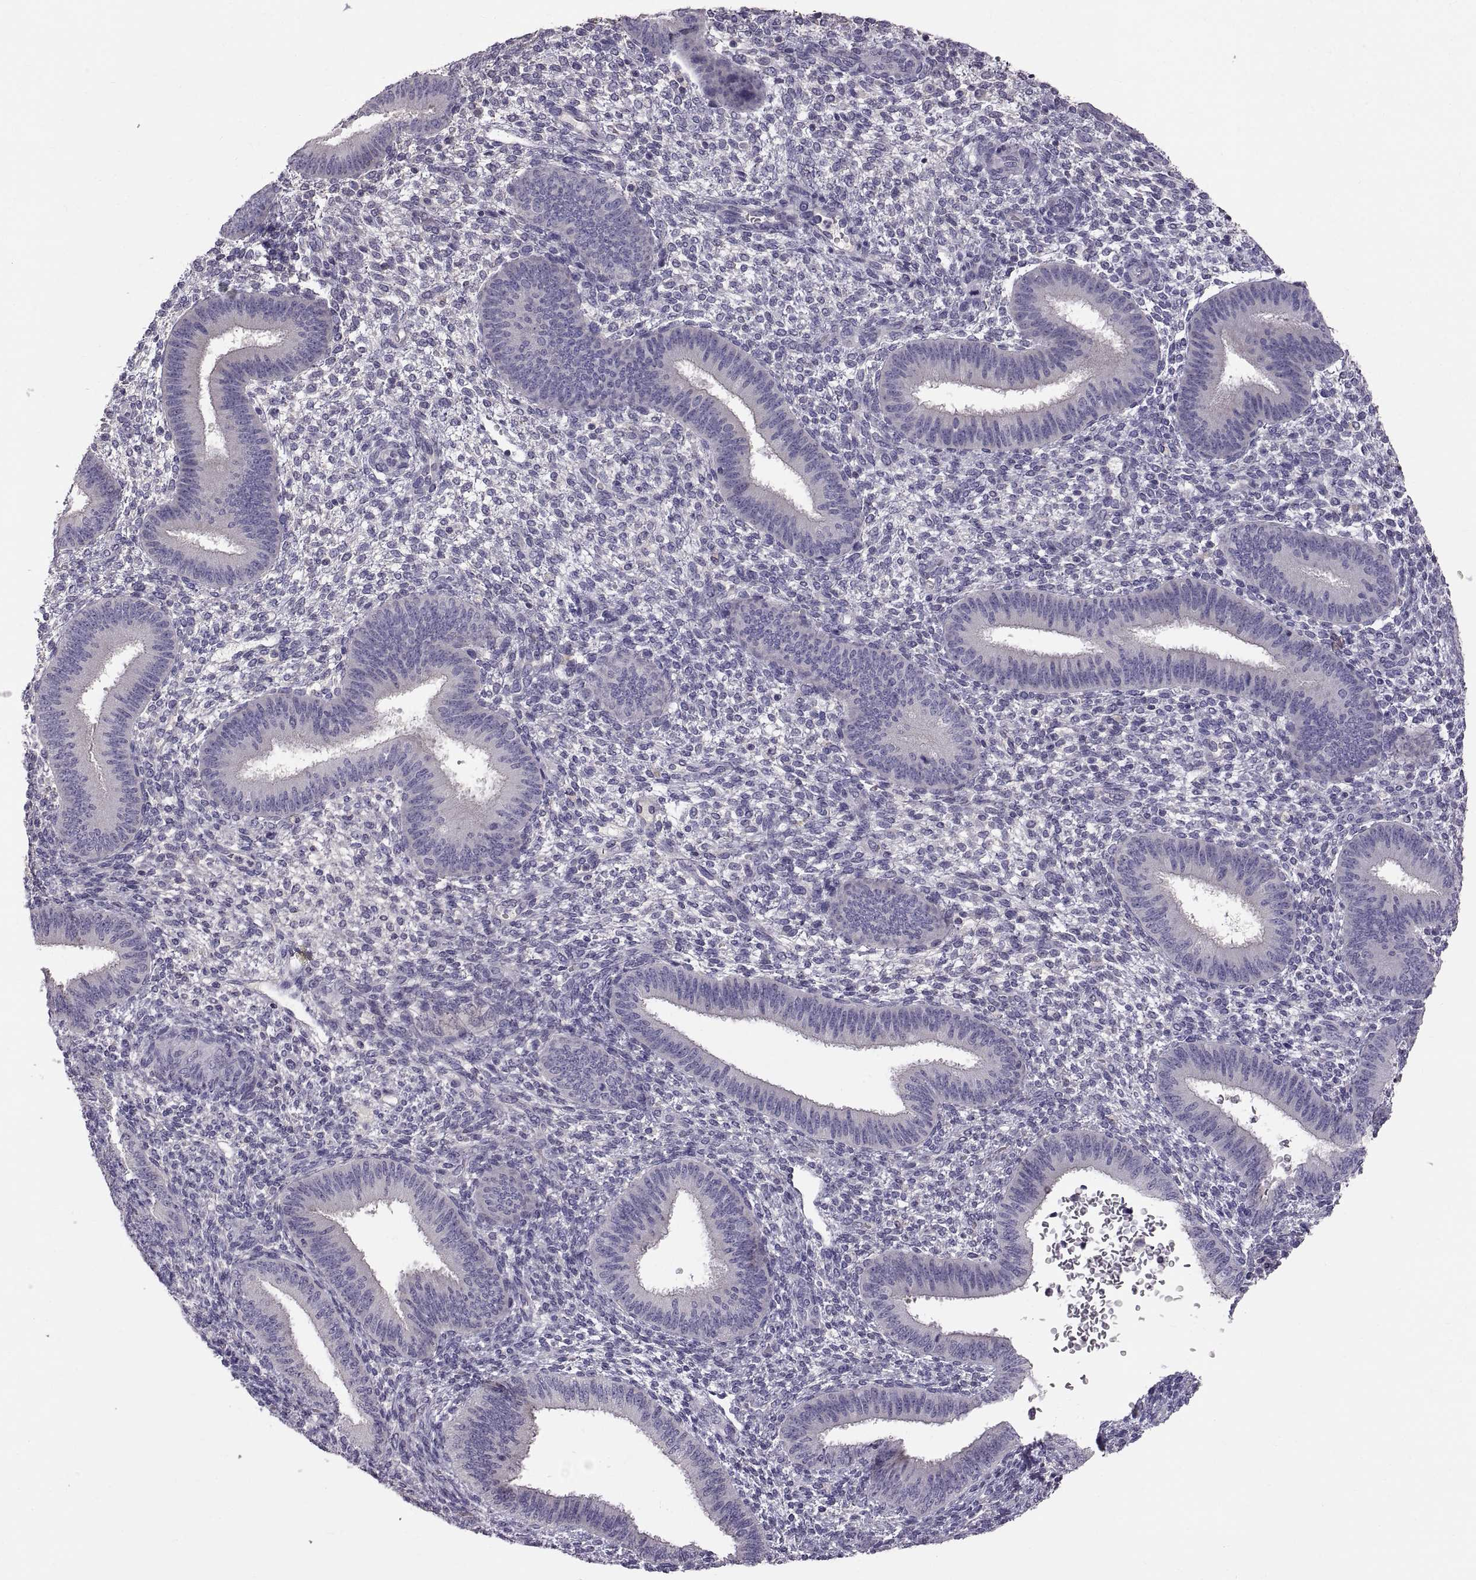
{"staining": {"intensity": "negative", "quantity": "none", "location": "none"}, "tissue": "endometrium", "cell_type": "Cells in endometrial stroma", "image_type": "normal", "snomed": [{"axis": "morphology", "description": "Normal tissue, NOS"}, {"axis": "topography", "description": "Endometrium"}], "caption": "Photomicrograph shows no protein staining in cells in endometrial stroma of unremarkable endometrium. The staining is performed using DAB brown chromogen with nuclei counter-stained in using hematoxylin.", "gene": "WFDC8", "patient": {"sex": "female", "age": 39}}